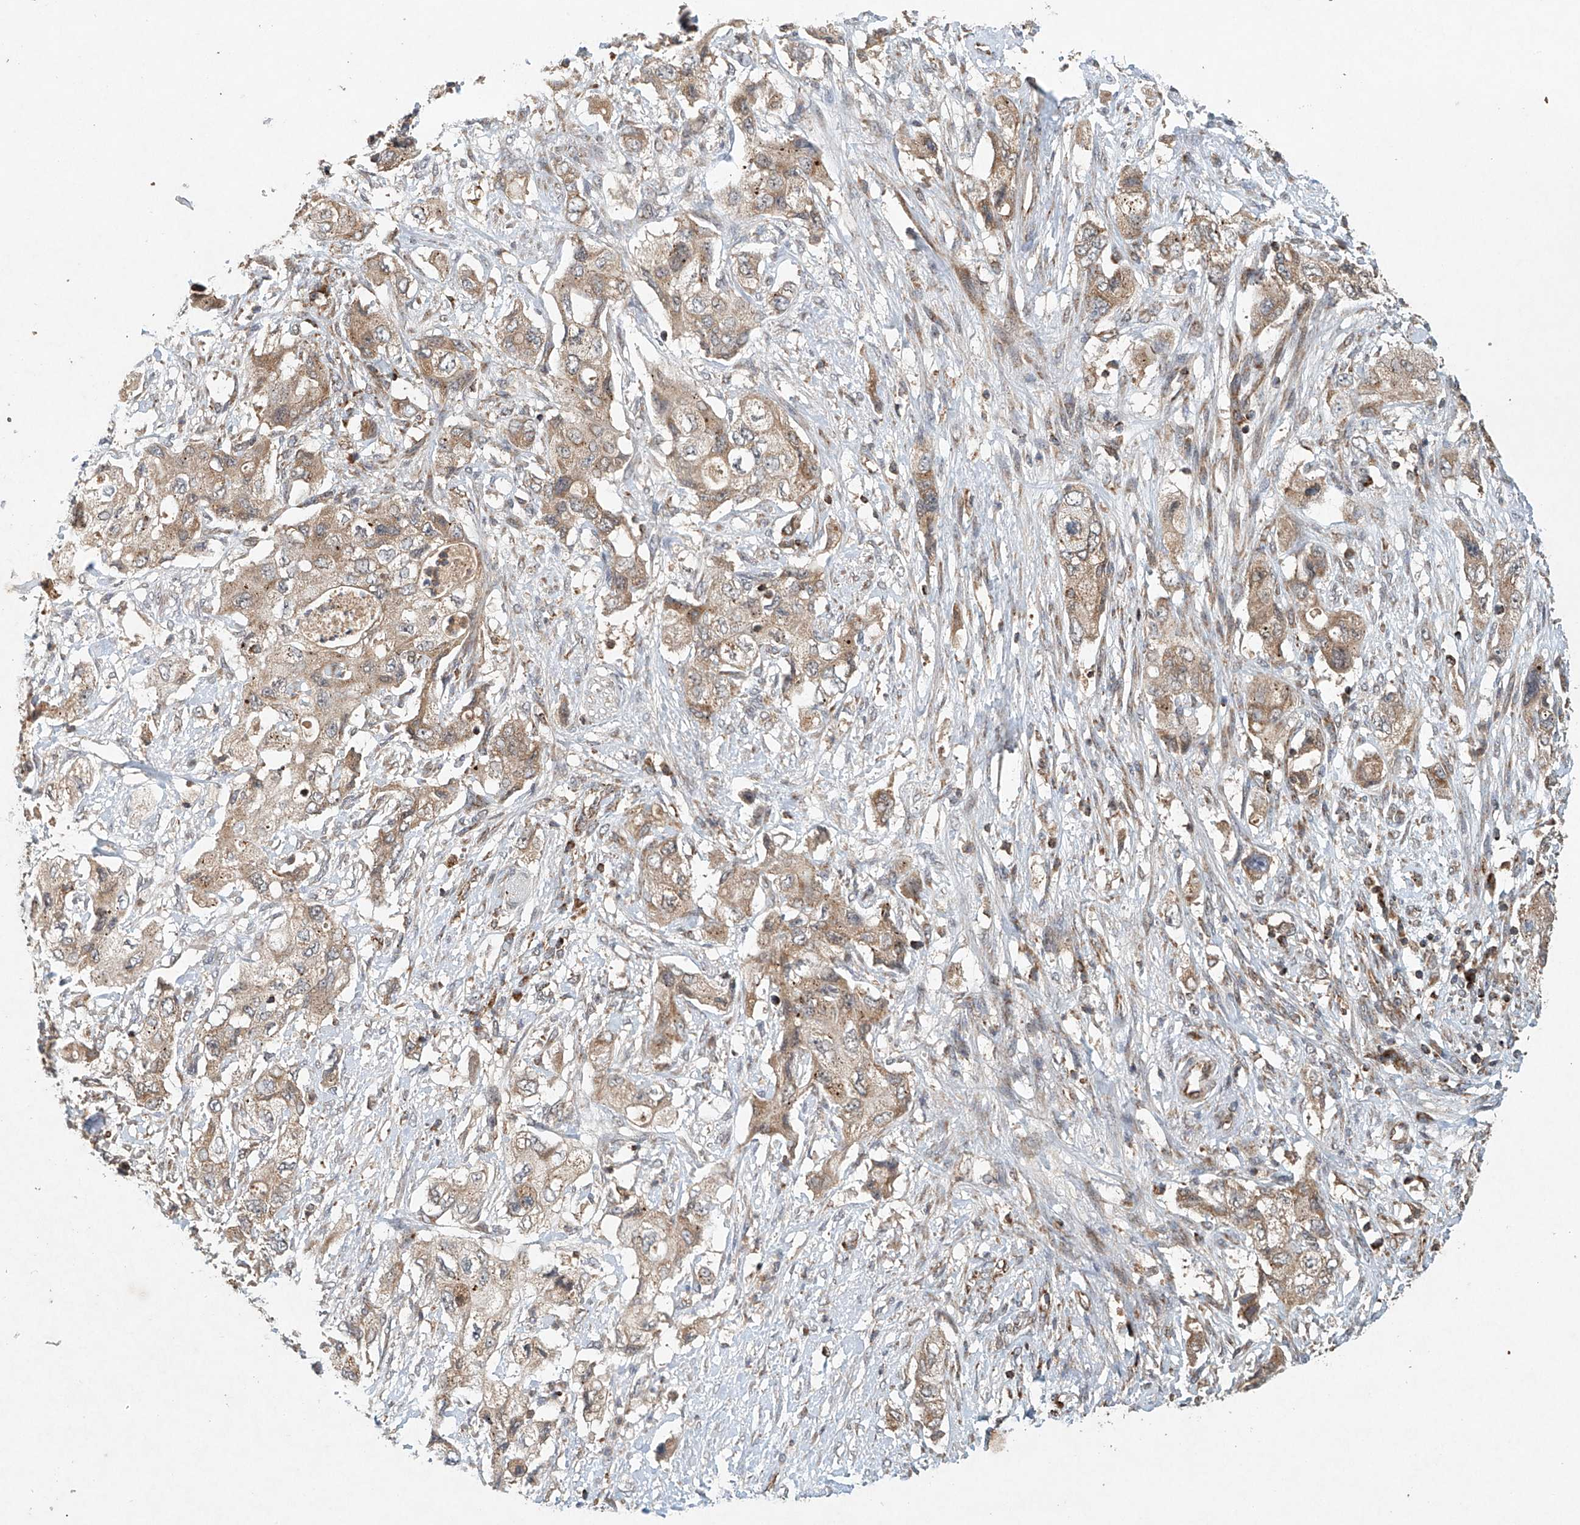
{"staining": {"intensity": "moderate", "quantity": ">75%", "location": "cytoplasmic/membranous"}, "tissue": "pancreatic cancer", "cell_type": "Tumor cells", "image_type": "cancer", "snomed": [{"axis": "morphology", "description": "Adenocarcinoma, NOS"}, {"axis": "topography", "description": "Pancreas"}], "caption": "Immunohistochemistry (IHC) (DAB (3,3'-diaminobenzidine)) staining of human adenocarcinoma (pancreatic) exhibits moderate cytoplasmic/membranous protein expression in about >75% of tumor cells.", "gene": "DCAF11", "patient": {"sex": "female", "age": 73}}